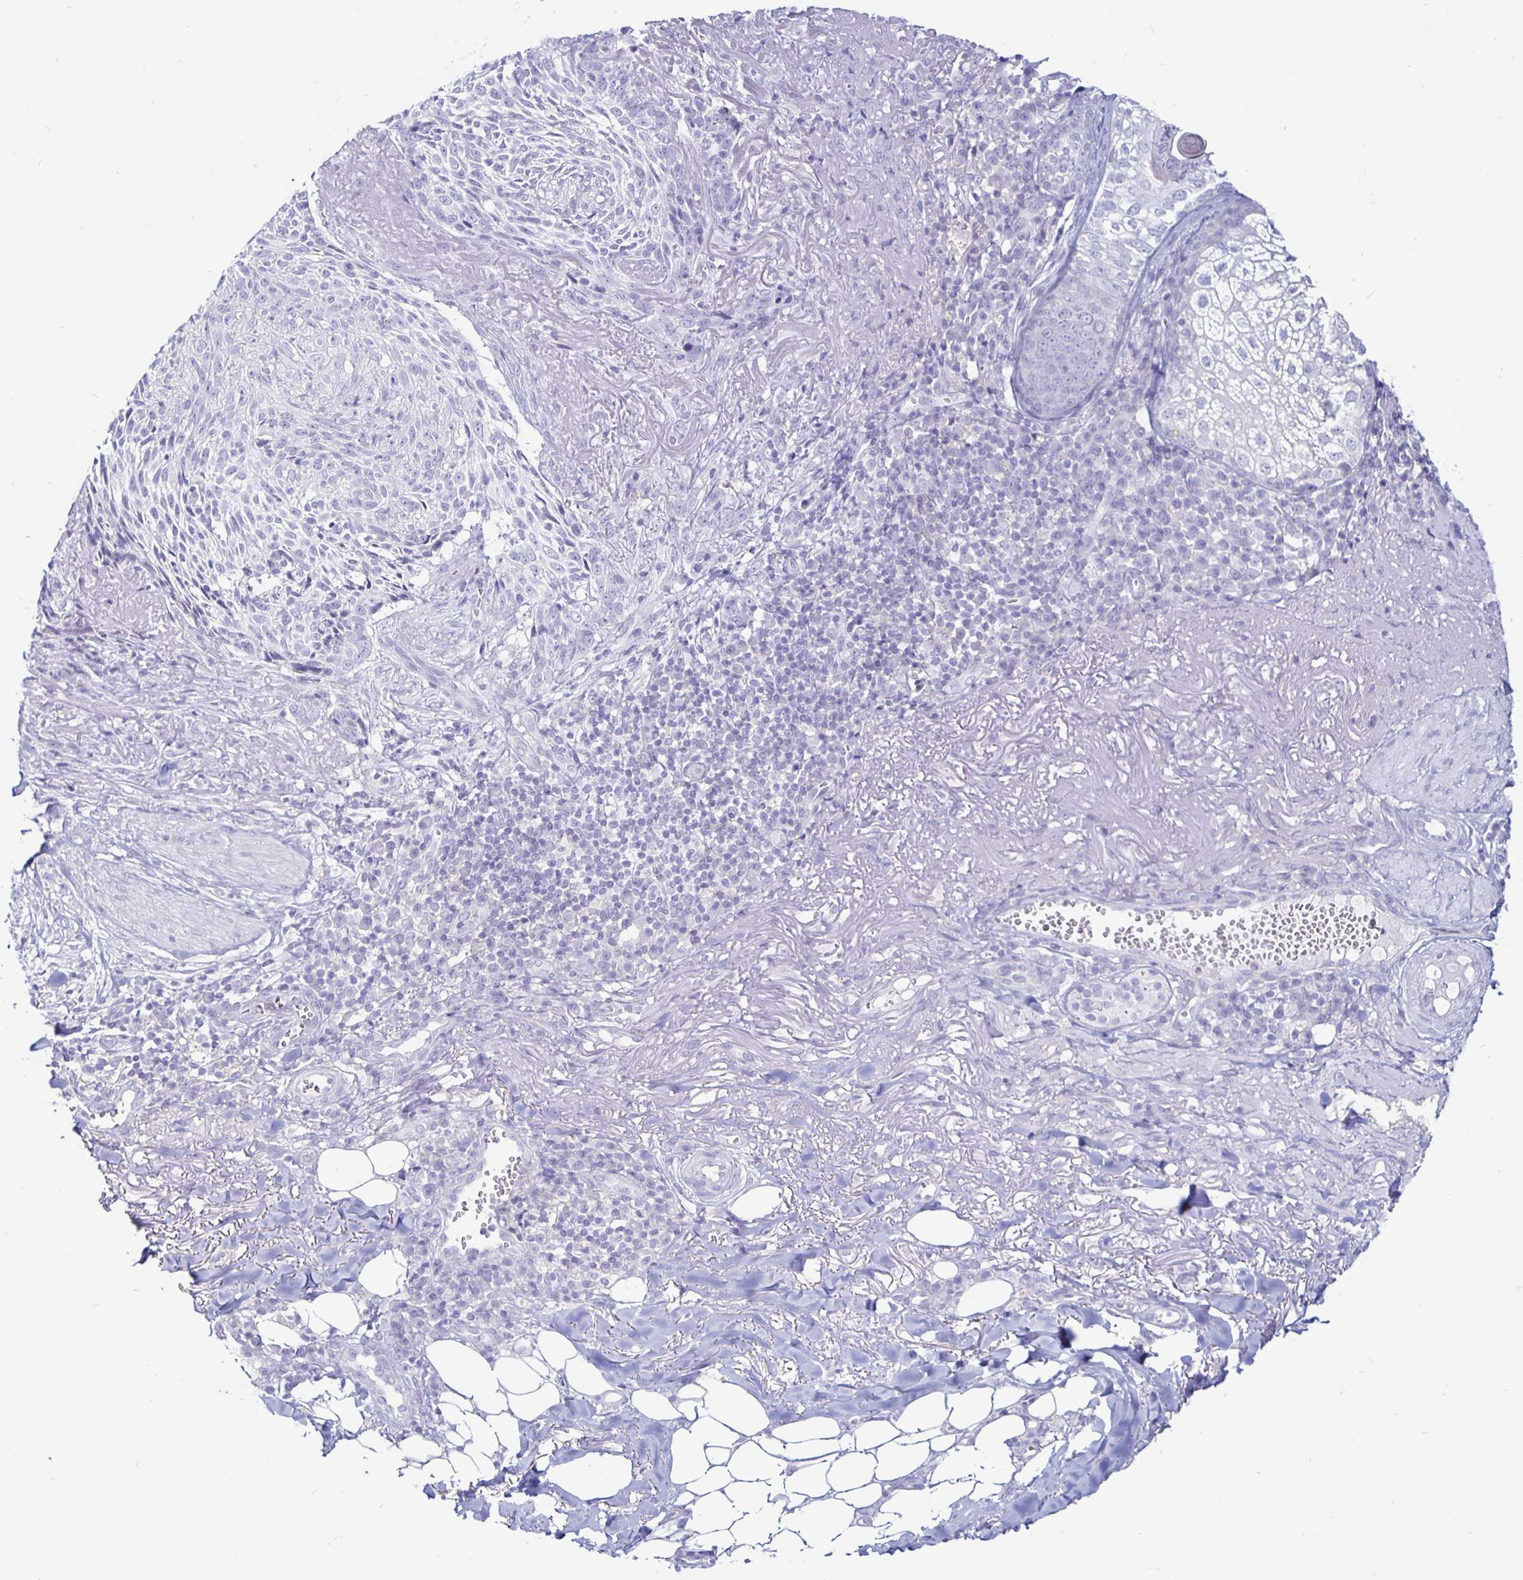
{"staining": {"intensity": "negative", "quantity": "none", "location": "none"}, "tissue": "skin cancer", "cell_type": "Tumor cells", "image_type": "cancer", "snomed": [{"axis": "morphology", "description": "Basal cell carcinoma"}, {"axis": "topography", "description": "Skin"}, {"axis": "topography", "description": "Skin of face"}], "caption": "An immunohistochemistry (IHC) micrograph of basal cell carcinoma (skin) is shown. There is no staining in tumor cells of basal cell carcinoma (skin).", "gene": "SIRPA", "patient": {"sex": "female", "age": 95}}